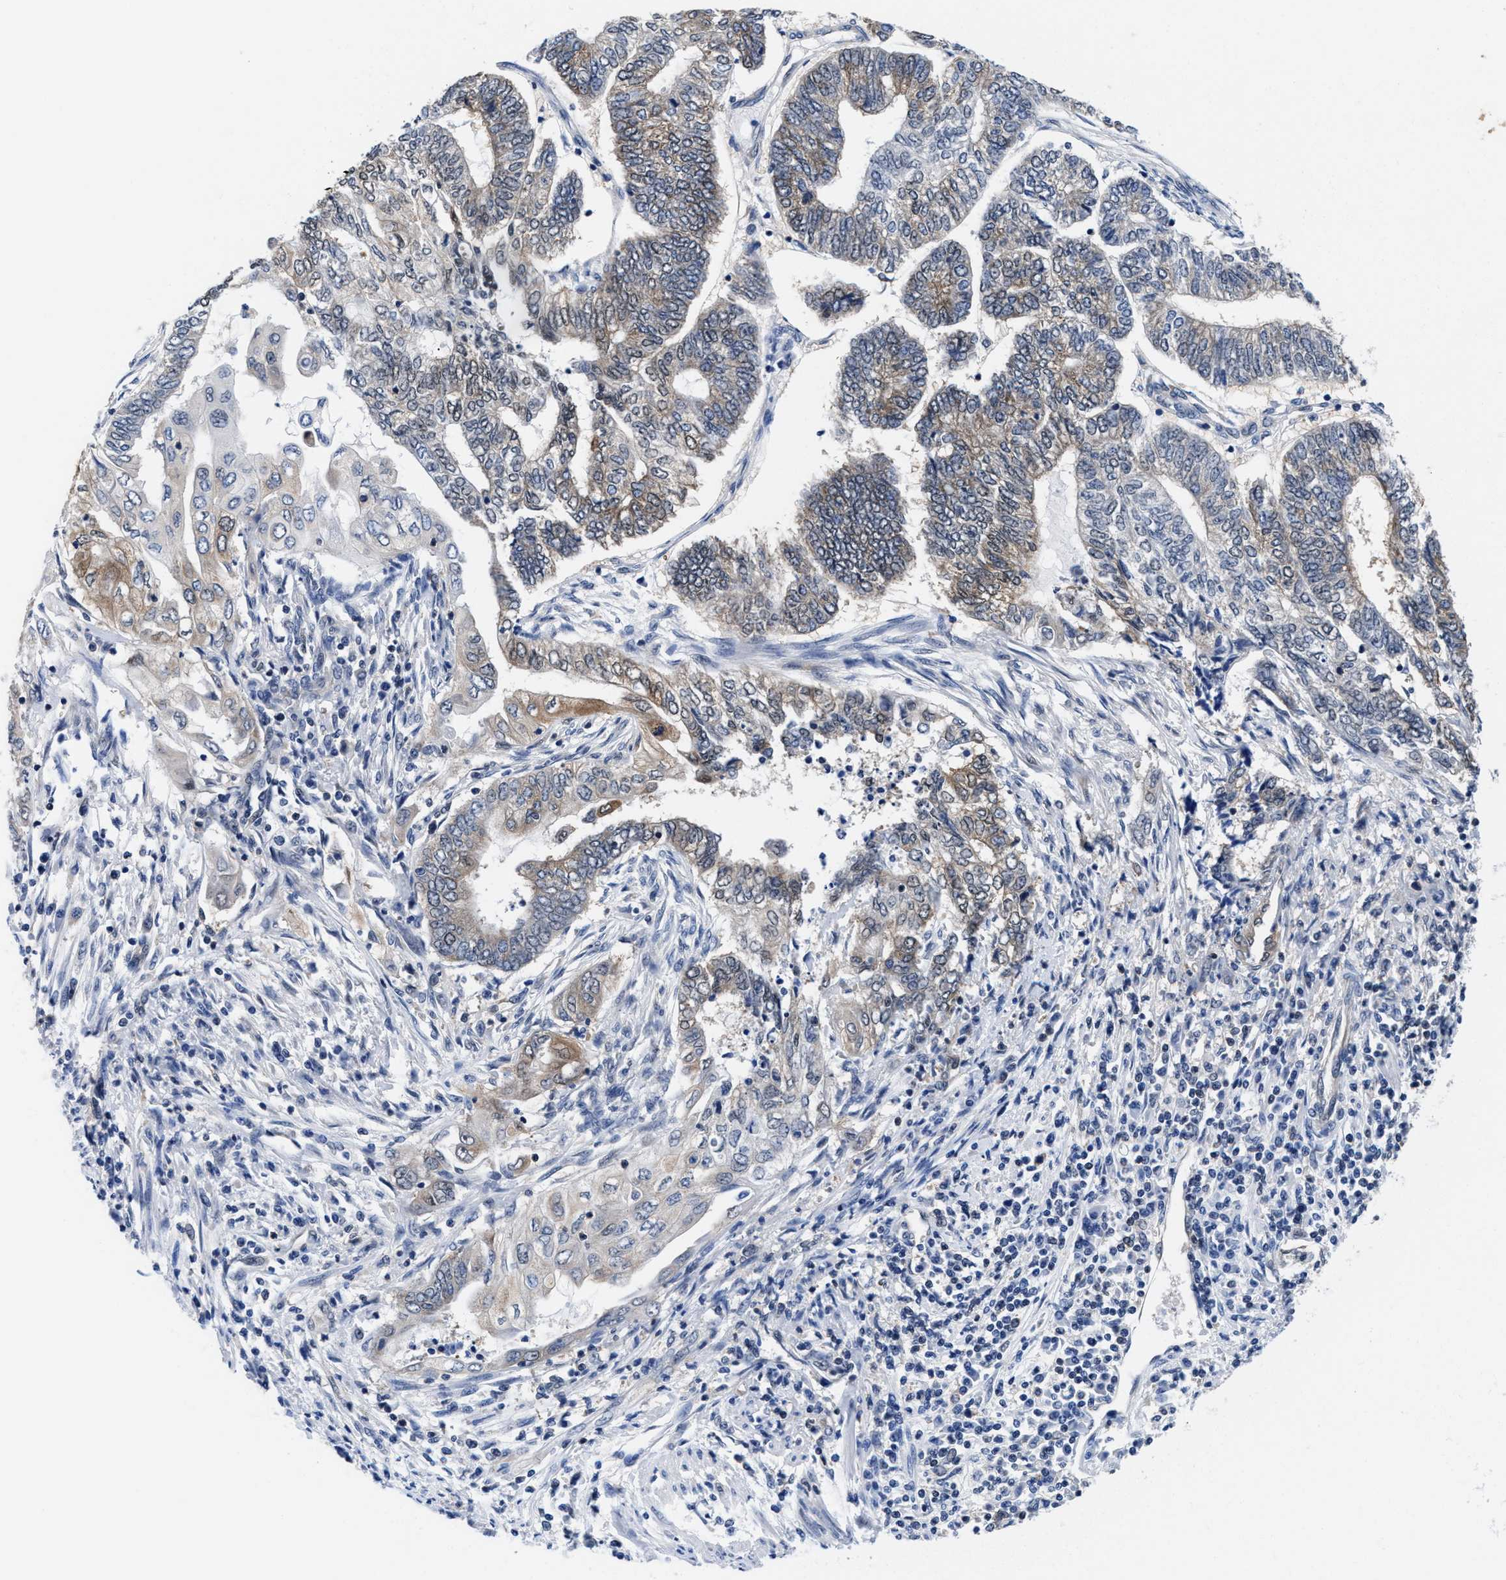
{"staining": {"intensity": "weak", "quantity": "25%-75%", "location": "cytoplasmic/membranous"}, "tissue": "endometrial cancer", "cell_type": "Tumor cells", "image_type": "cancer", "snomed": [{"axis": "morphology", "description": "Adenocarcinoma, NOS"}, {"axis": "topography", "description": "Uterus"}, {"axis": "topography", "description": "Endometrium"}], "caption": "DAB immunohistochemical staining of human endometrial adenocarcinoma displays weak cytoplasmic/membranous protein positivity in about 25%-75% of tumor cells.", "gene": "ACLY", "patient": {"sex": "female", "age": 70}}